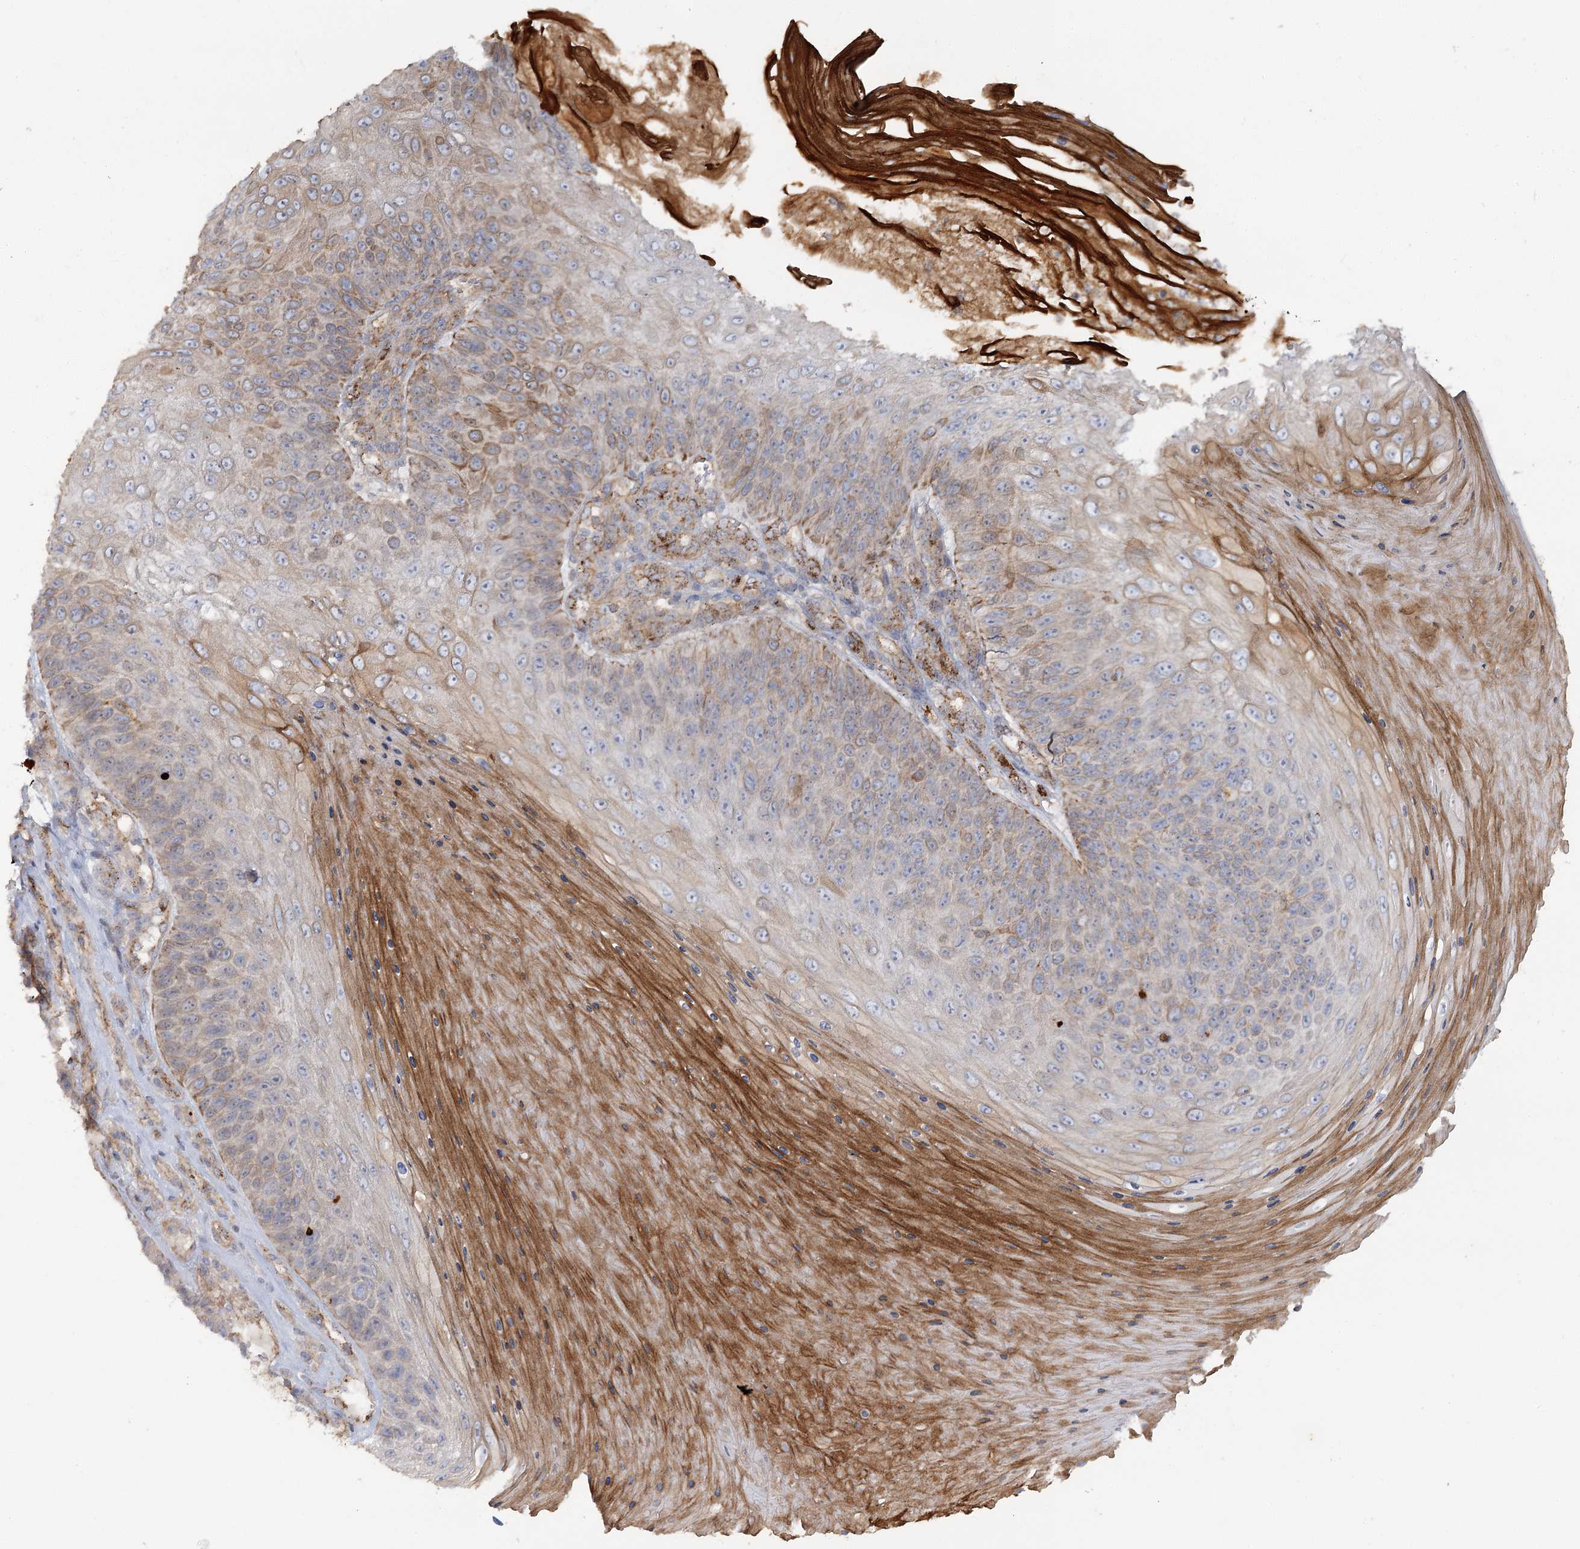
{"staining": {"intensity": "weak", "quantity": "25%-75%", "location": "cytoplasmic/membranous"}, "tissue": "skin cancer", "cell_type": "Tumor cells", "image_type": "cancer", "snomed": [{"axis": "morphology", "description": "Squamous cell carcinoma, NOS"}, {"axis": "topography", "description": "Skin"}], "caption": "Brown immunohistochemical staining in human squamous cell carcinoma (skin) reveals weak cytoplasmic/membranous staining in approximately 25%-75% of tumor cells.", "gene": "KBTBD4", "patient": {"sex": "female", "age": 88}}